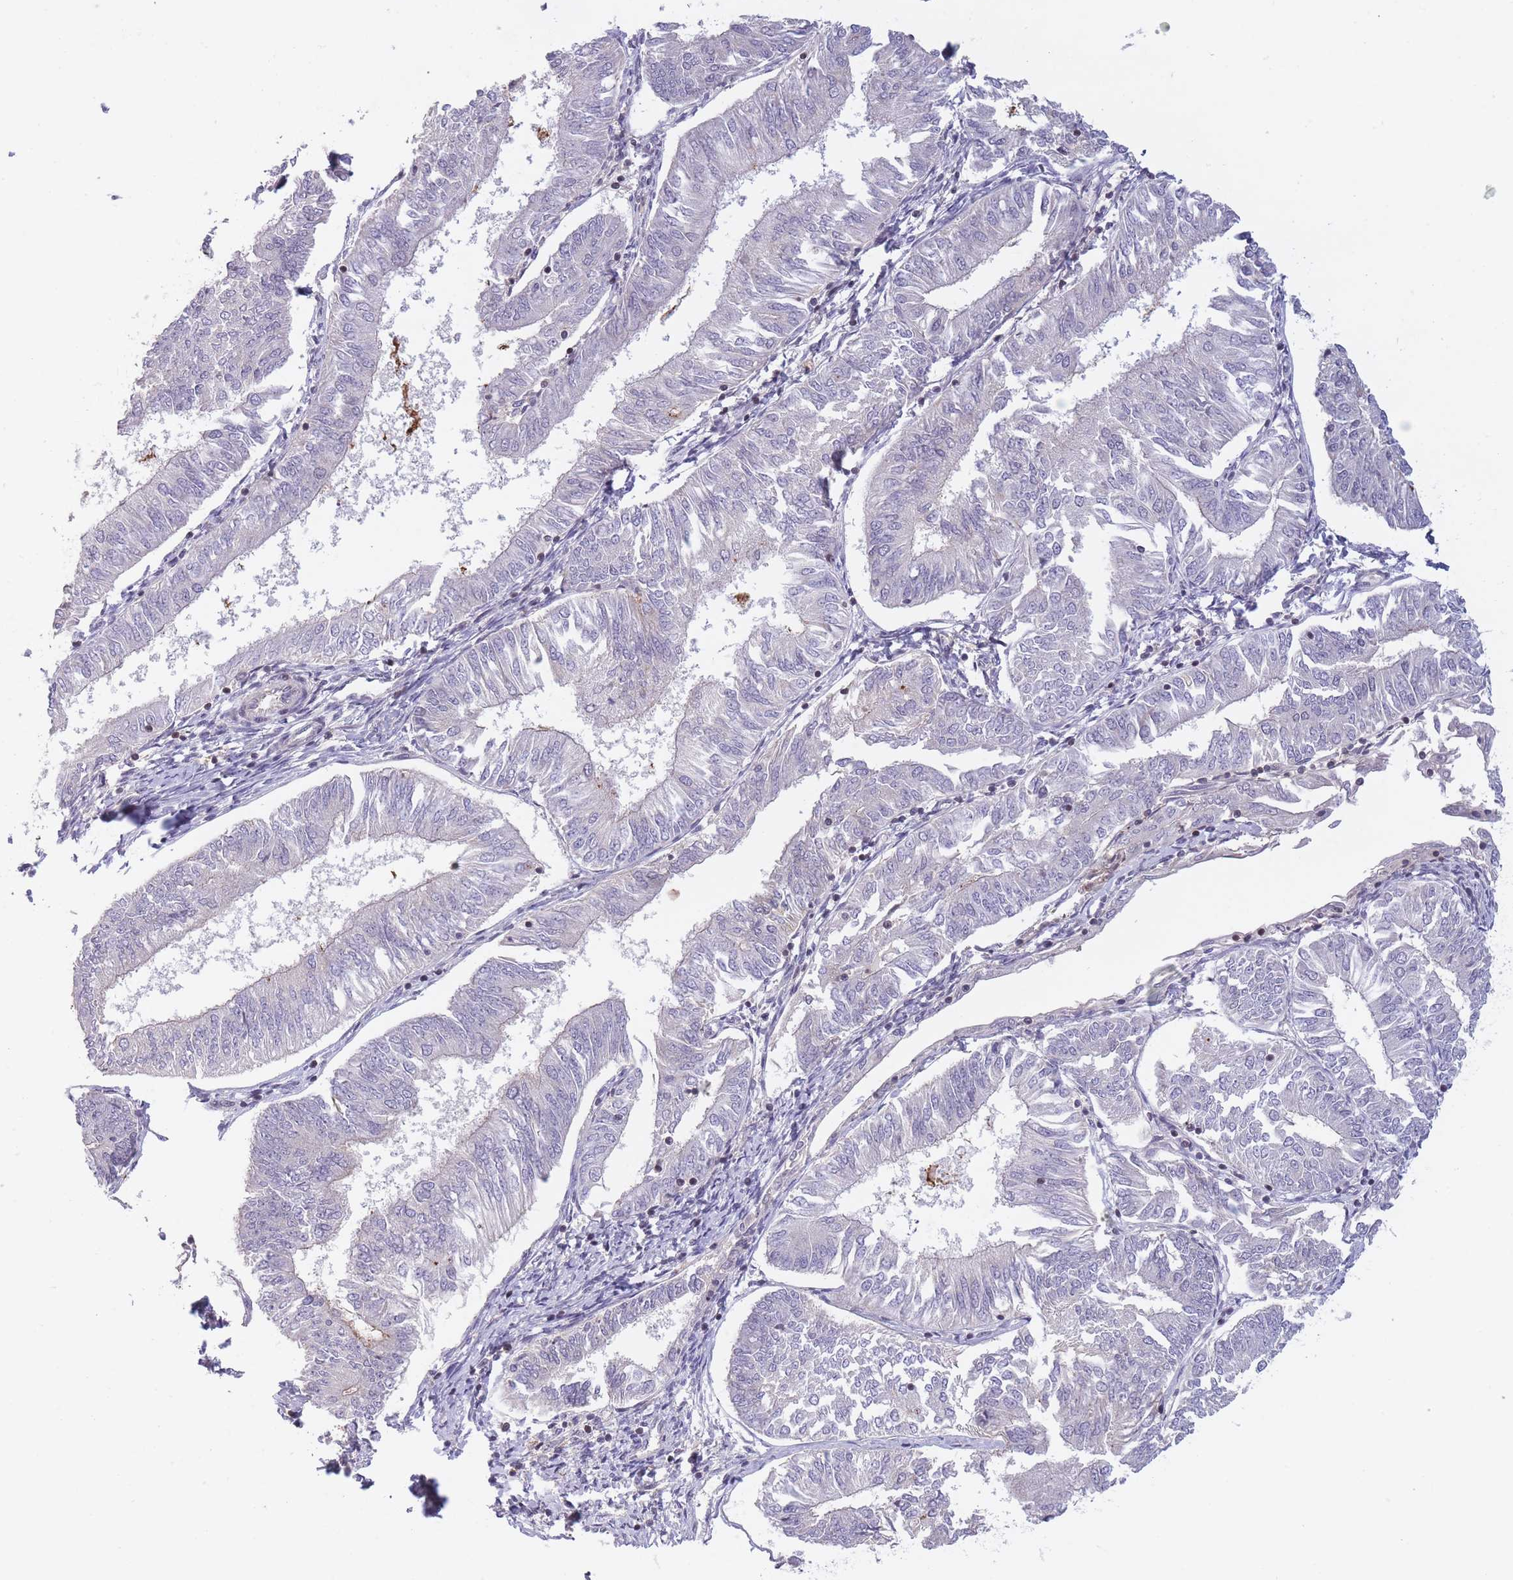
{"staining": {"intensity": "negative", "quantity": "none", "location": "none"}, "tissue": "endometrial cancer", "cell_type": "Tumor cells", "image_type": "cancer", "snomed": [{"axis": "morphology", "description": "Adenocarcinoma, NOS"}, {"axis": "topography", "description": "Endometrium"}], "caption": "This photomicrograph is of endometrial cancer (adenocarcinoma) stained with immunohistochemistry to label a protein in brown with the nuclei are counter-stained blue. There is no staining in tumor cells.", "gene": "SLC35F5", "patient": {"sex": "female", "age": 58}}